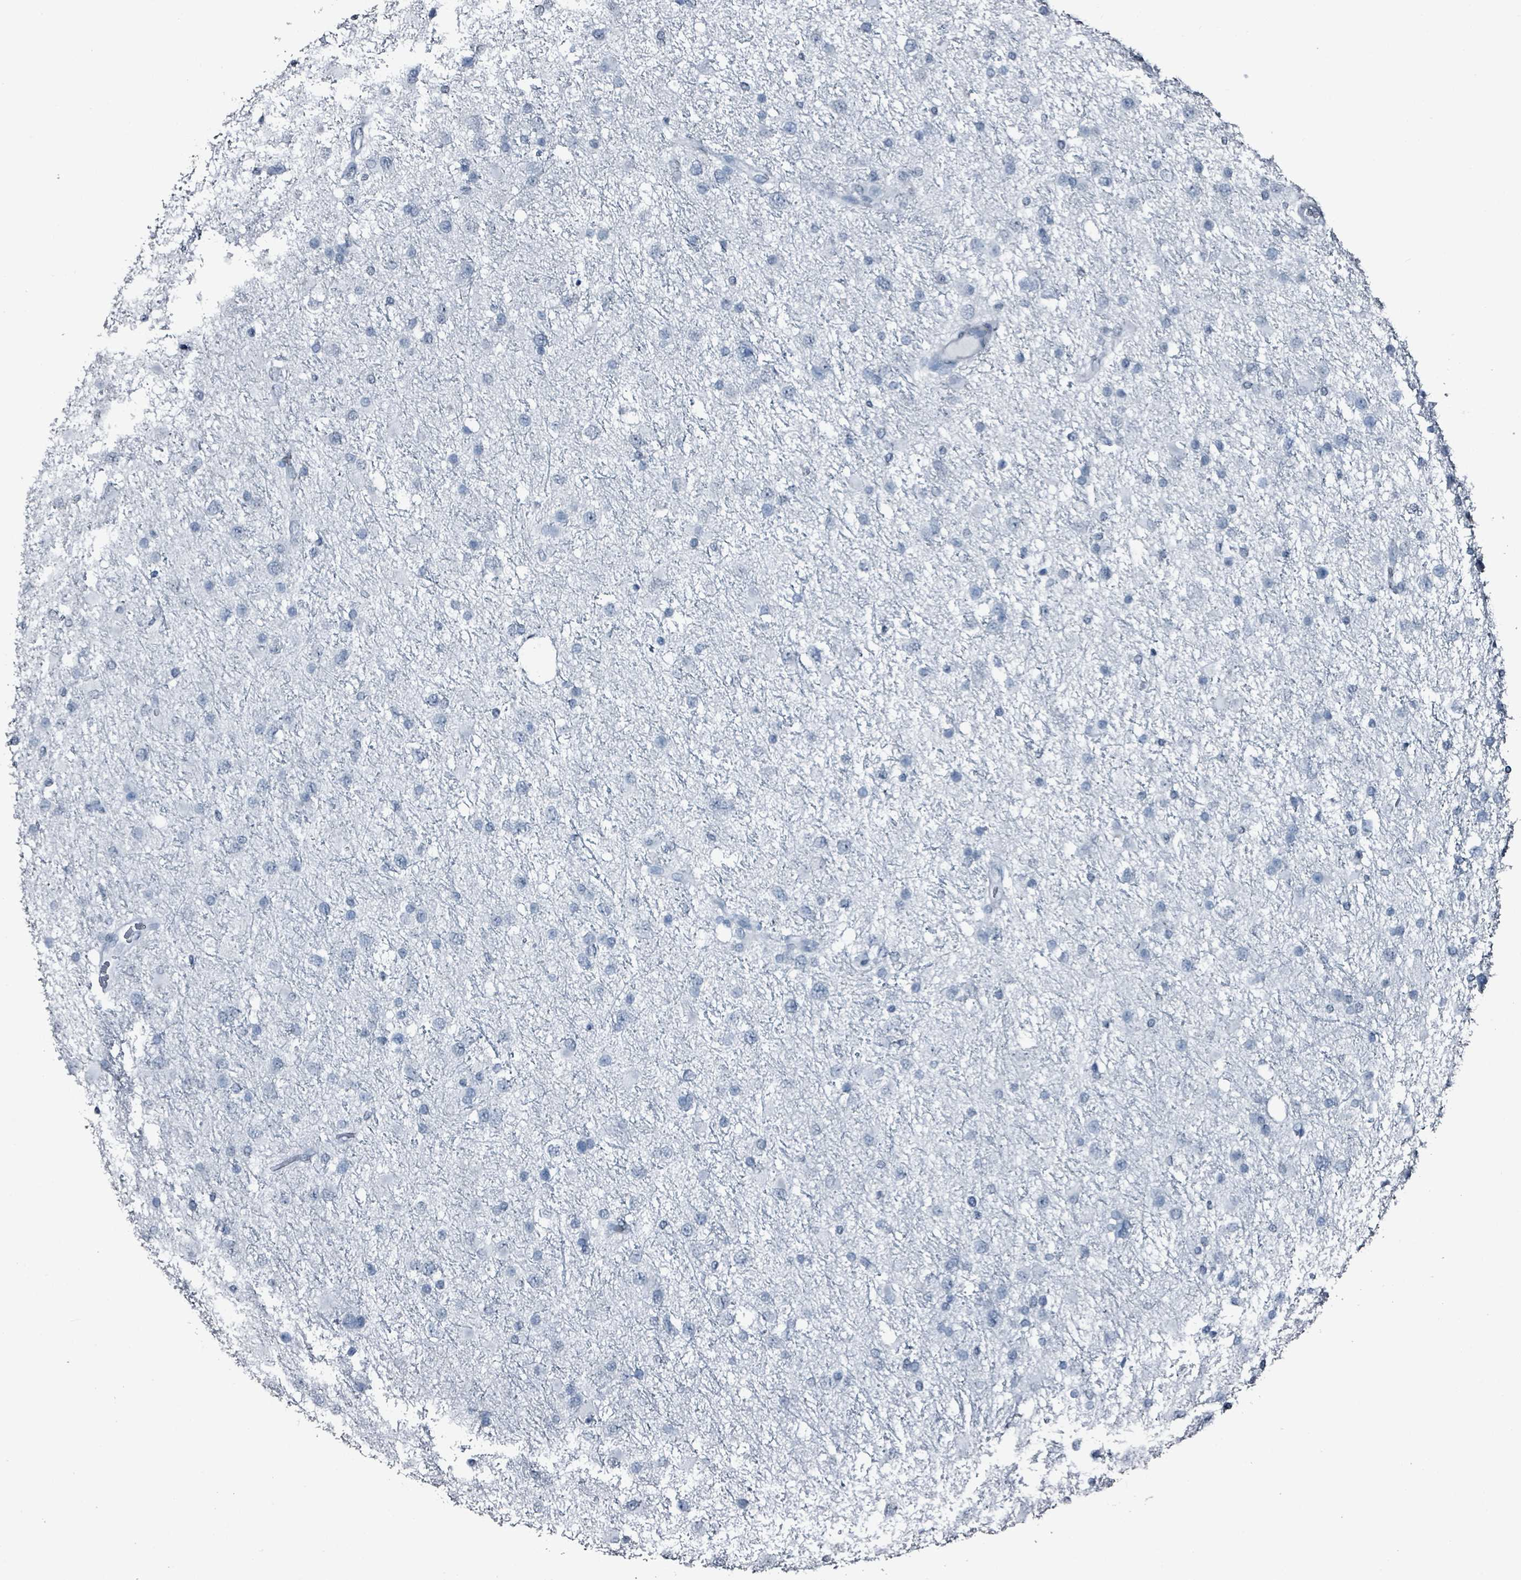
{"staining": {"intensity": "negative", "quantity": "none", "location": "none"}, "tissue": "glioma", "cell_type": "Tumor cells", "image_type": "cancer", "snomed": [{"axis": "morphology", "description": "Glioma, malignant, Low grade"}, {"axis": "topography", "description": "Brain"}], "caption": "Tumor cells show no significant protein positivity in malignant glioma (low-grade). (DAB (3,3'-diaminobenzidine) immunohistochemistry (IHC) visualized using brightfield microscopy, high magnification).", "gene": "CA9", "patient": {"sex": "female", "age": 32}}